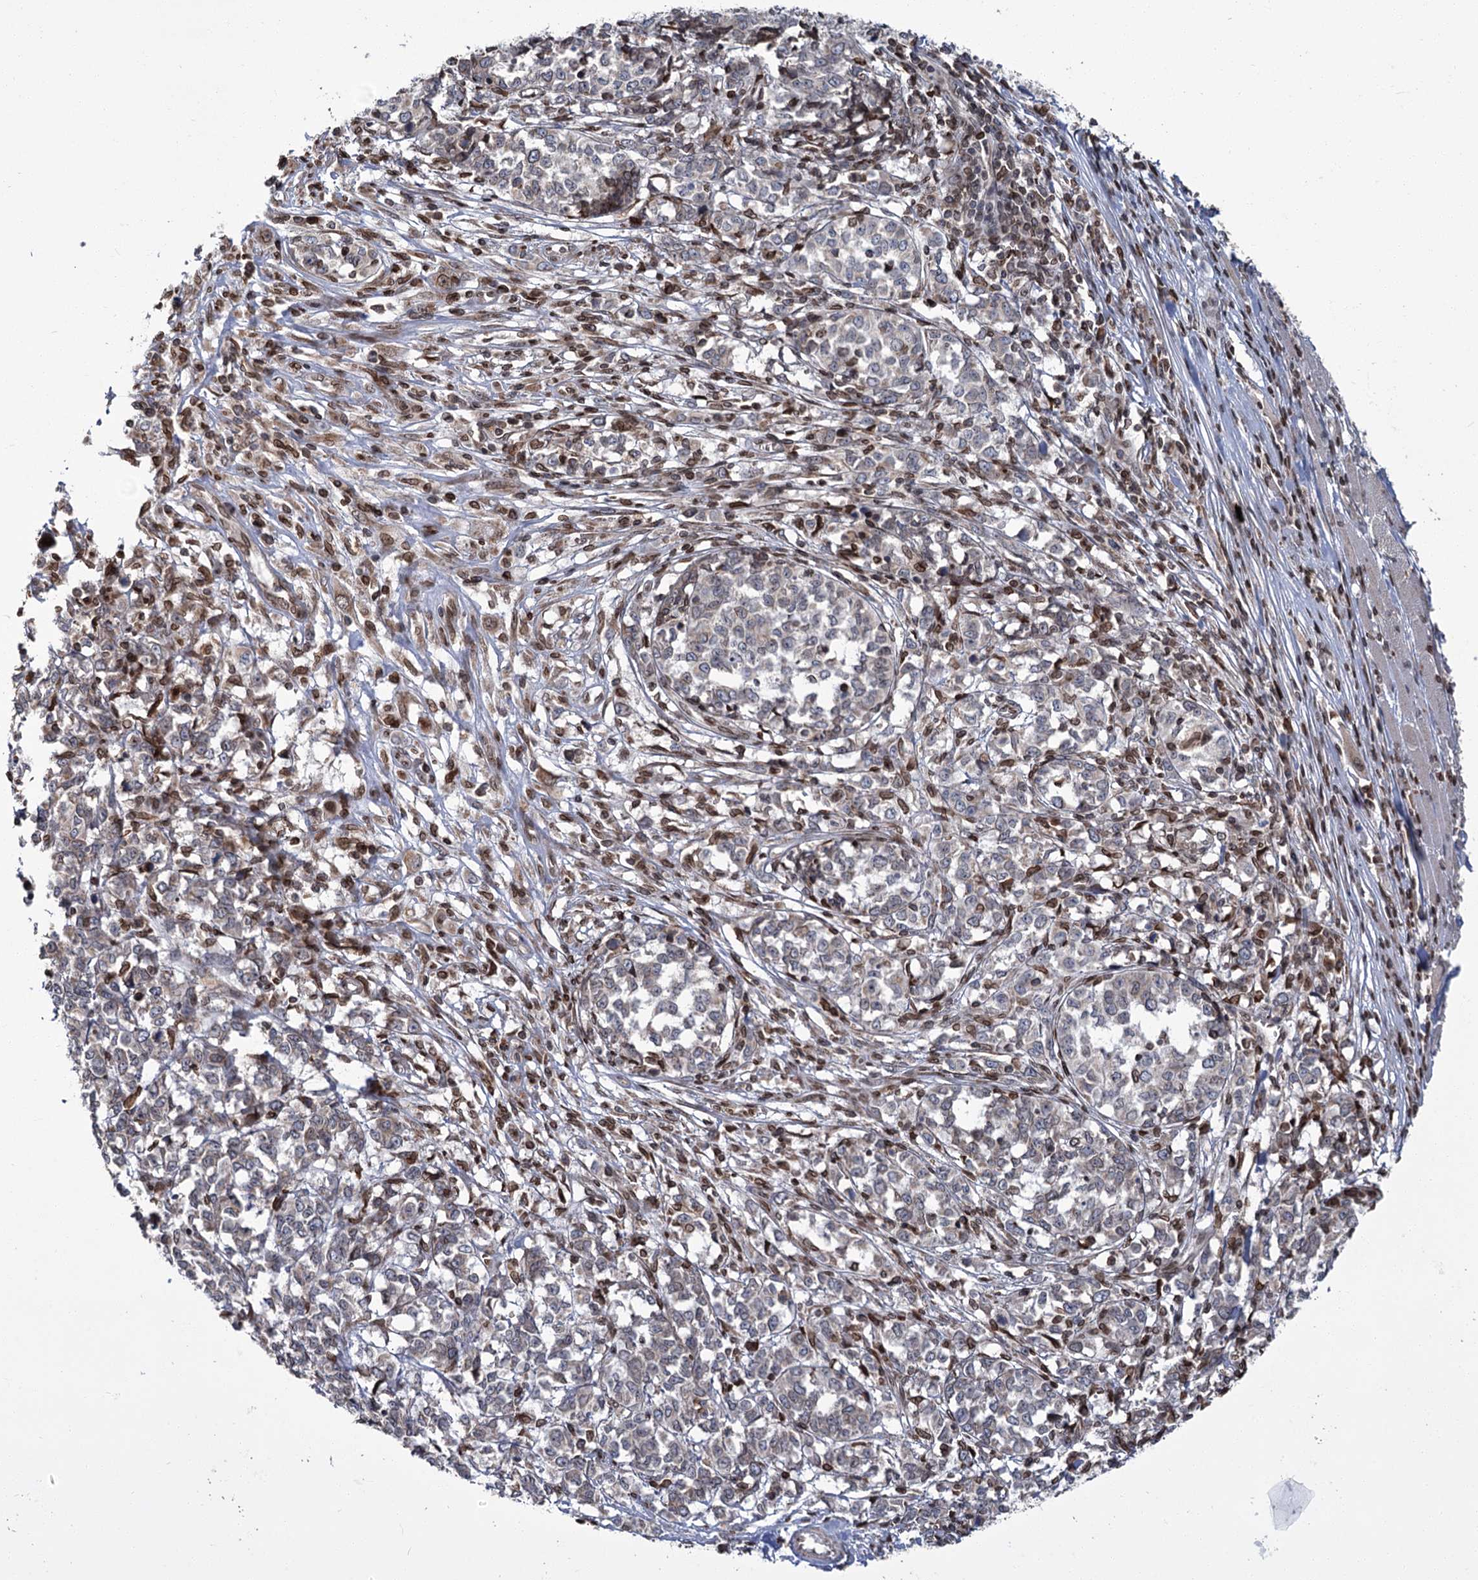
{"staining": {"intensity": "weak", "quantity": "<25%", "location": "cytoplasmic/membranous"}, "tissue": "melanoma", "cell_type": "Tumor cells", "image_type": "cancer", "snomed": [{"axis": "morphology", "description": "Malignant melanoma, NOS"}, {"axis": "topography", "description": "Skin"}], "caption": "Micrograph shows no protein positivity in tumor cells of melanoma tissue. The staining is performed using DAB (3,3'-diaminobenzidine) brown chromogen with nuclei counter-stained in using hematoxylin.", "gene": "CFAP46", "patient": {"sex": "female", "age": 72}}